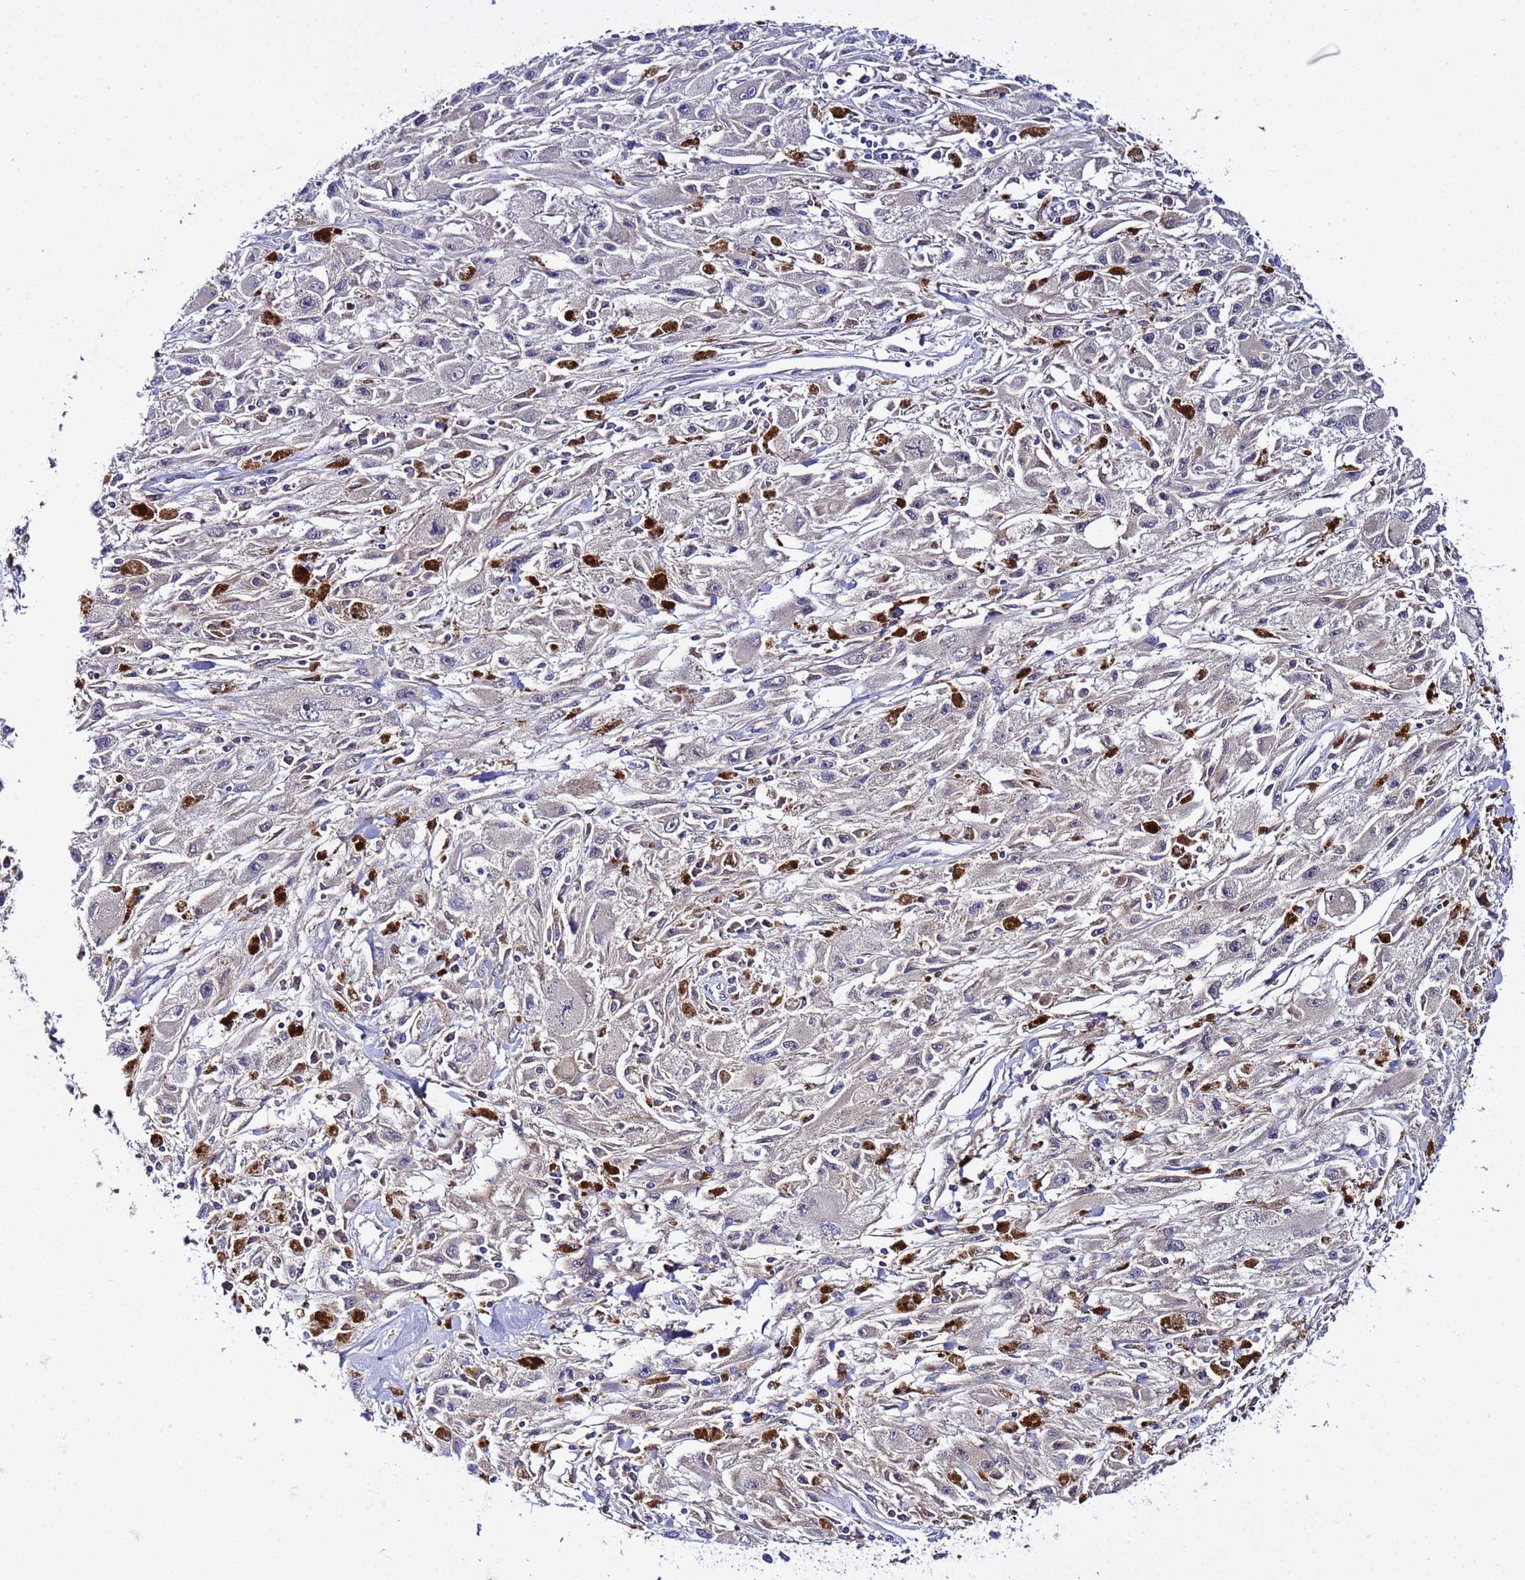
{"staining": {"intensity": "negative", "quantity": "none", "location": "none"}, "tissue": "melanoma", "cell_type": "Tumor cells", "image_type": "cancer", "snomed": [{"axis": "morphology", "description": "Malignant melanoma, Metastatic site"}, {"axis": "topography", "description": "Skin"}], "caption": "Image shows no significant protein positivity in tumor cells of melanoma.", "gene": "PLXDC2", "patient": {"sex": "male", "age": 53}}